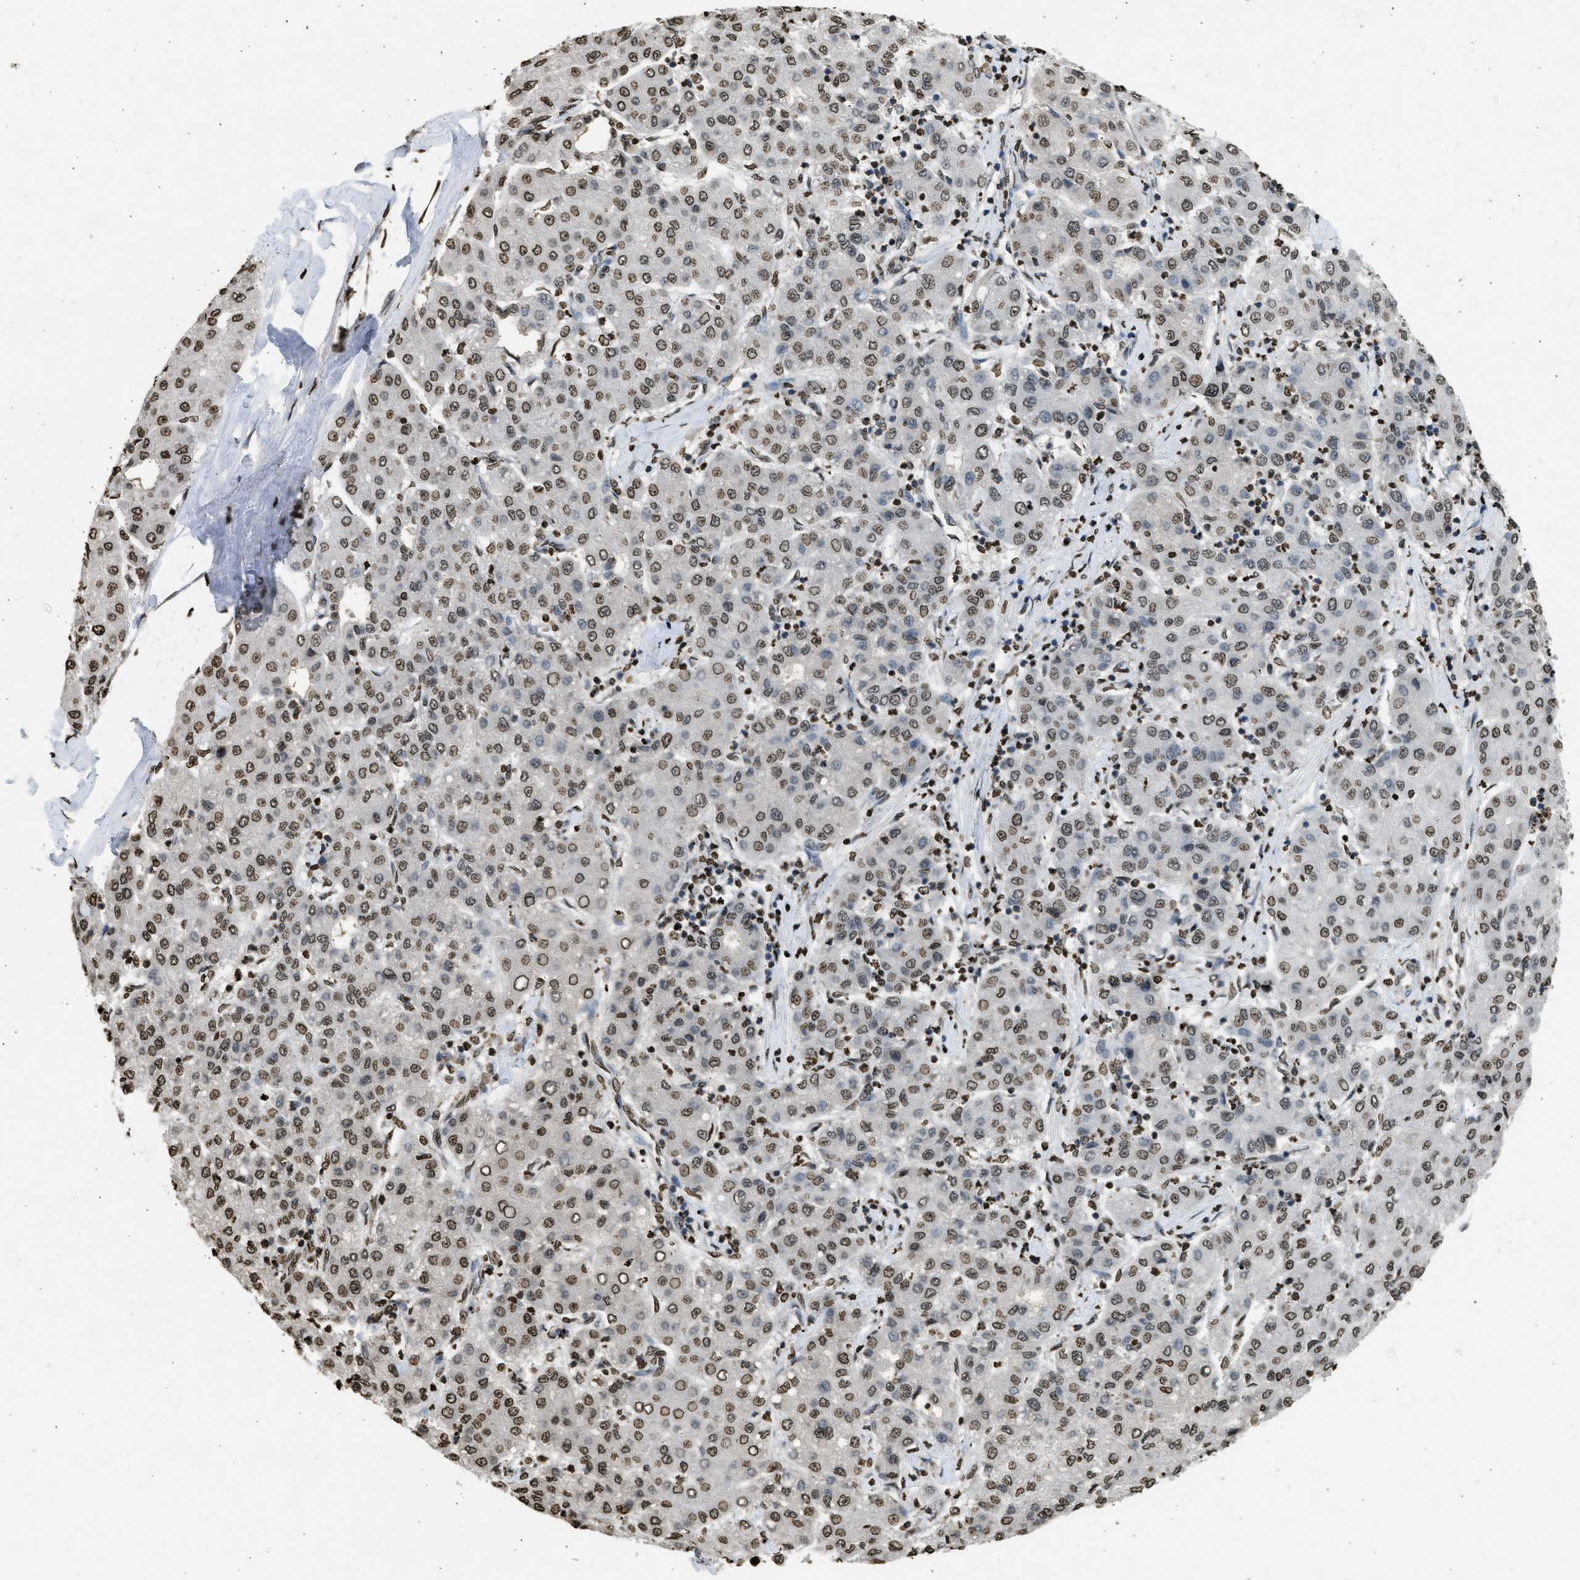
{"staining": {"intensity": "moderate", "quantity": ">75%", "location": "nuclear"}, "tissue": "liver cancer", "cell_type": "Tumor cells", "image_type": "cancer", "snomed": [{"axis": "morphology", "description": "Carcinoma, Hepatocellular, NOS"}, {"axis": "topography", "description": "Liver"}], "caption": "Liver hepatocellular carcinoma stained with a brown dye shows moderate nuclear positive expression in approximately >75% of tumor cells.", "gene": "RRAGC", "patient": {"sex": "male", "age": 65}}